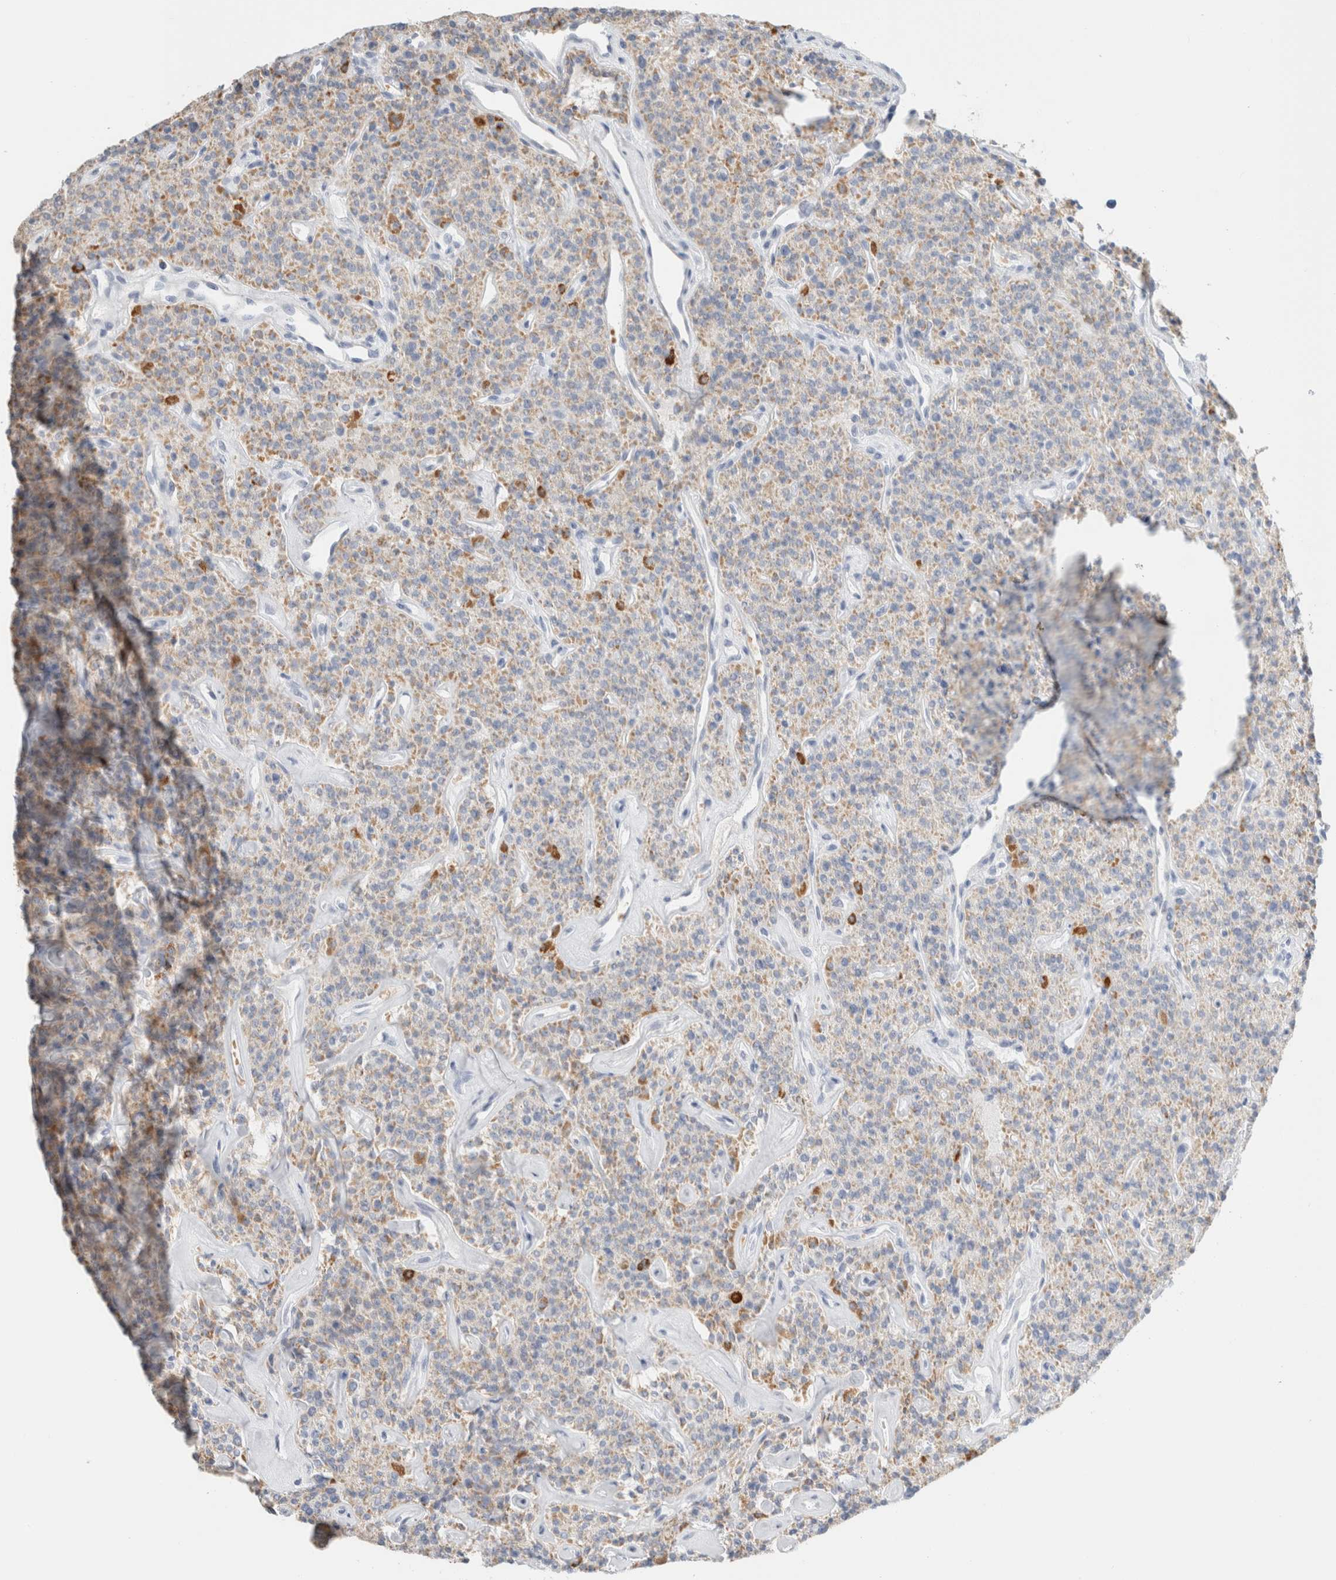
{"staining": {"intensity": "moderate", "quantity": "25%-75%", "location": "cytoplasmic/membranous"}, "tissue": "parathyroid gland", "cell_type": "Glandular cells", "image_type": "normal", "snomed": [{"axis": "morphology", "description": "Normal tissue, NOS"}, {"axis": "topography", "description": "Parathyroid gland"}], "caption": "Moderate cytoplasmic/membranous positivity is seen in approximately 25%-75% of glandular cells in benign parathyroid gland.", "gene": "ARG1", "patient": {"sex": "male", "age": 46}}